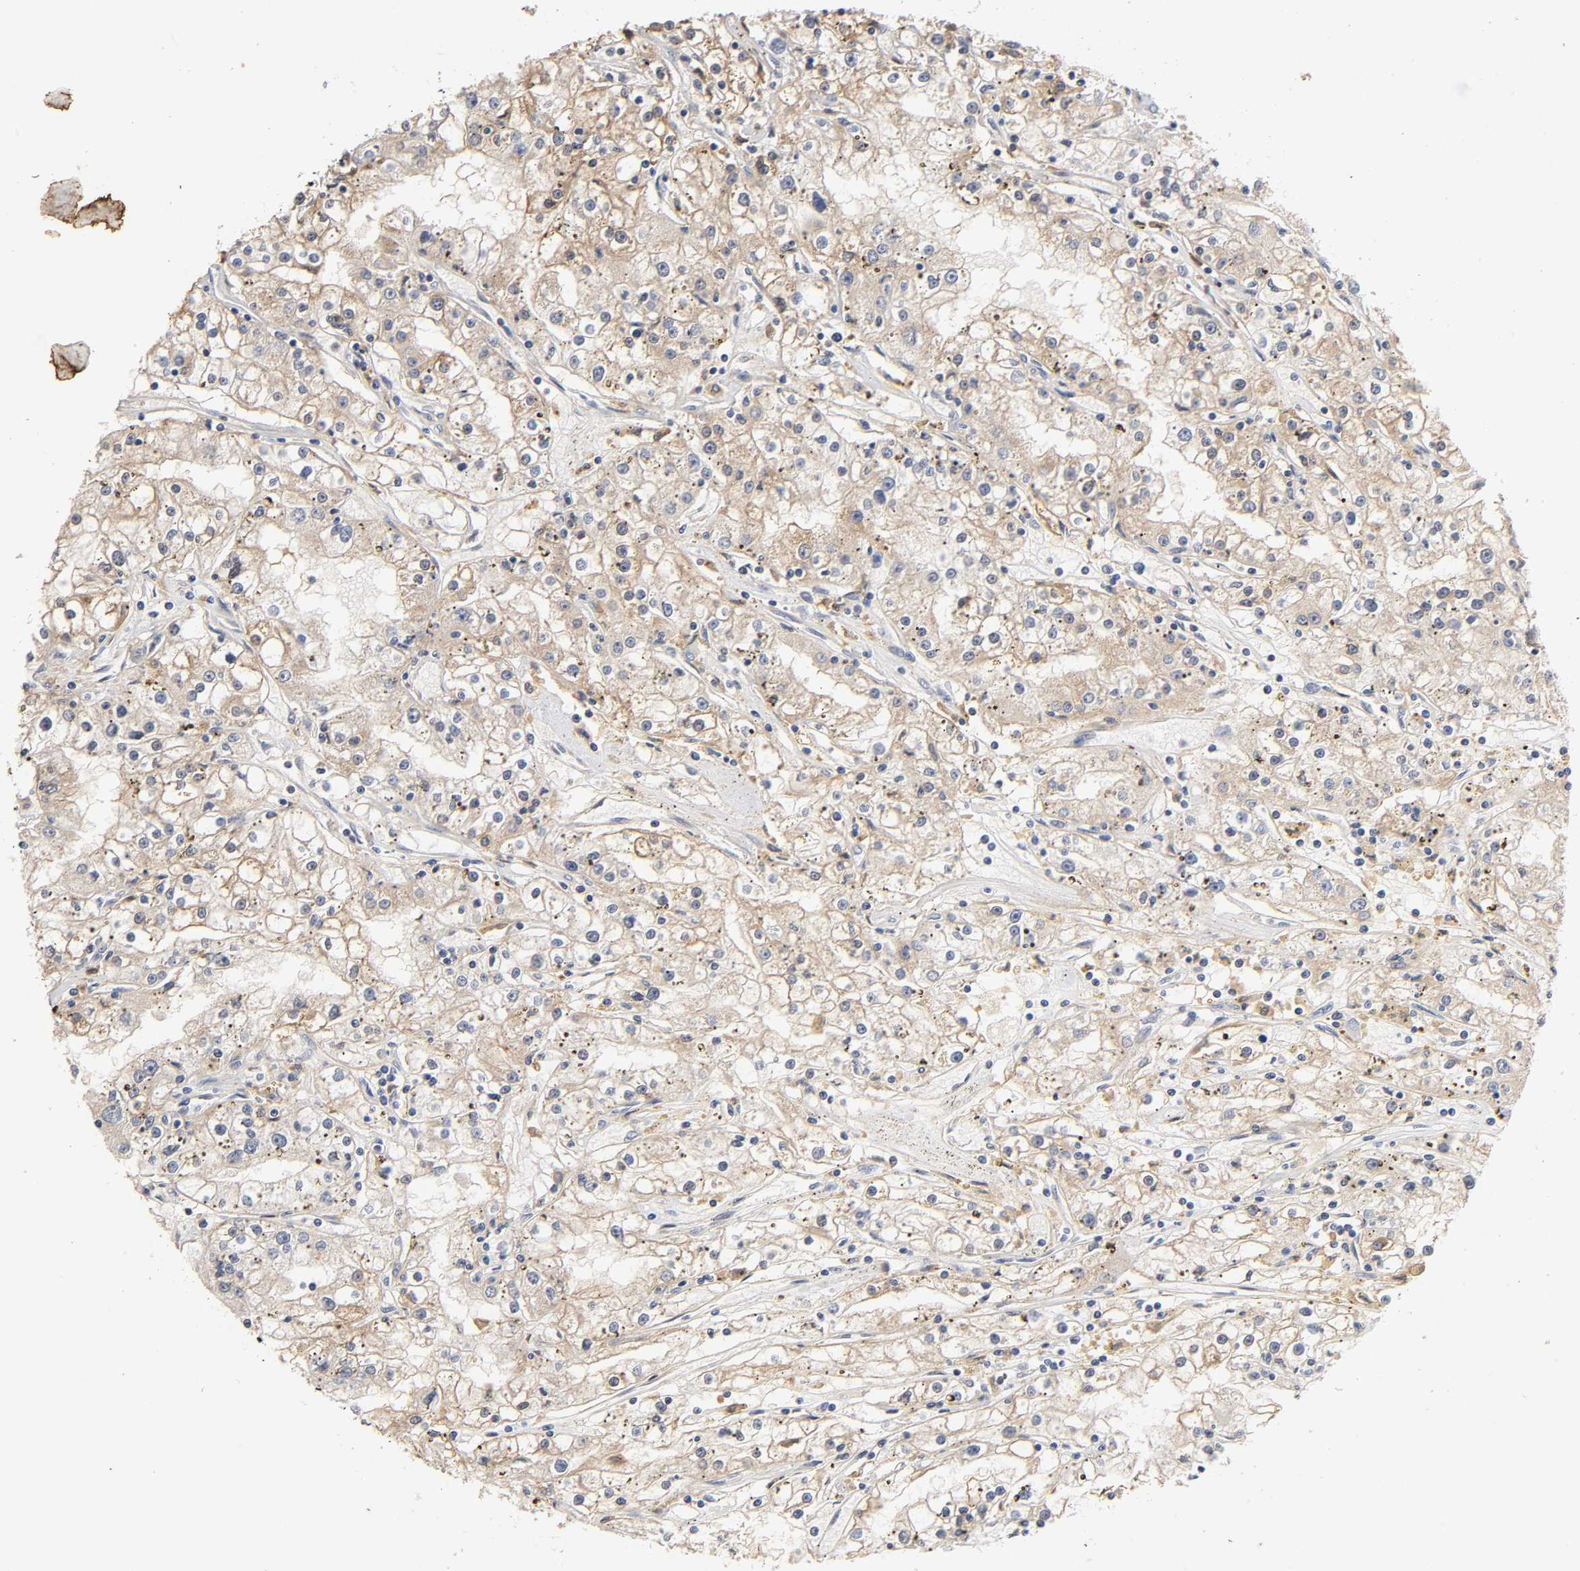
{"staining": {"intensity": "weak", "quantity": "25%-75%", "location": "cytoplasmic/membranous"}, "tissue": "renal cancer", "cell_type": "Tumor cells", "image_type": "cancer", "snomed": [{"axis": "morphology", "description": "Adenocarcinoma, NOS"}, {"axis": "topography", "description": "Kidney"}], "caption": "A low amount of weak cytoplasmic/membranous positivity is seen in about 25%-75% of tumor cells in renal adenocarcinoma tissue. Immunohistochemistry (ihc) stains the protein of interest in brown and the nuclei are stained blue.", "gene": "CXADR", "patient": {"sex": "male", "age": 56}}